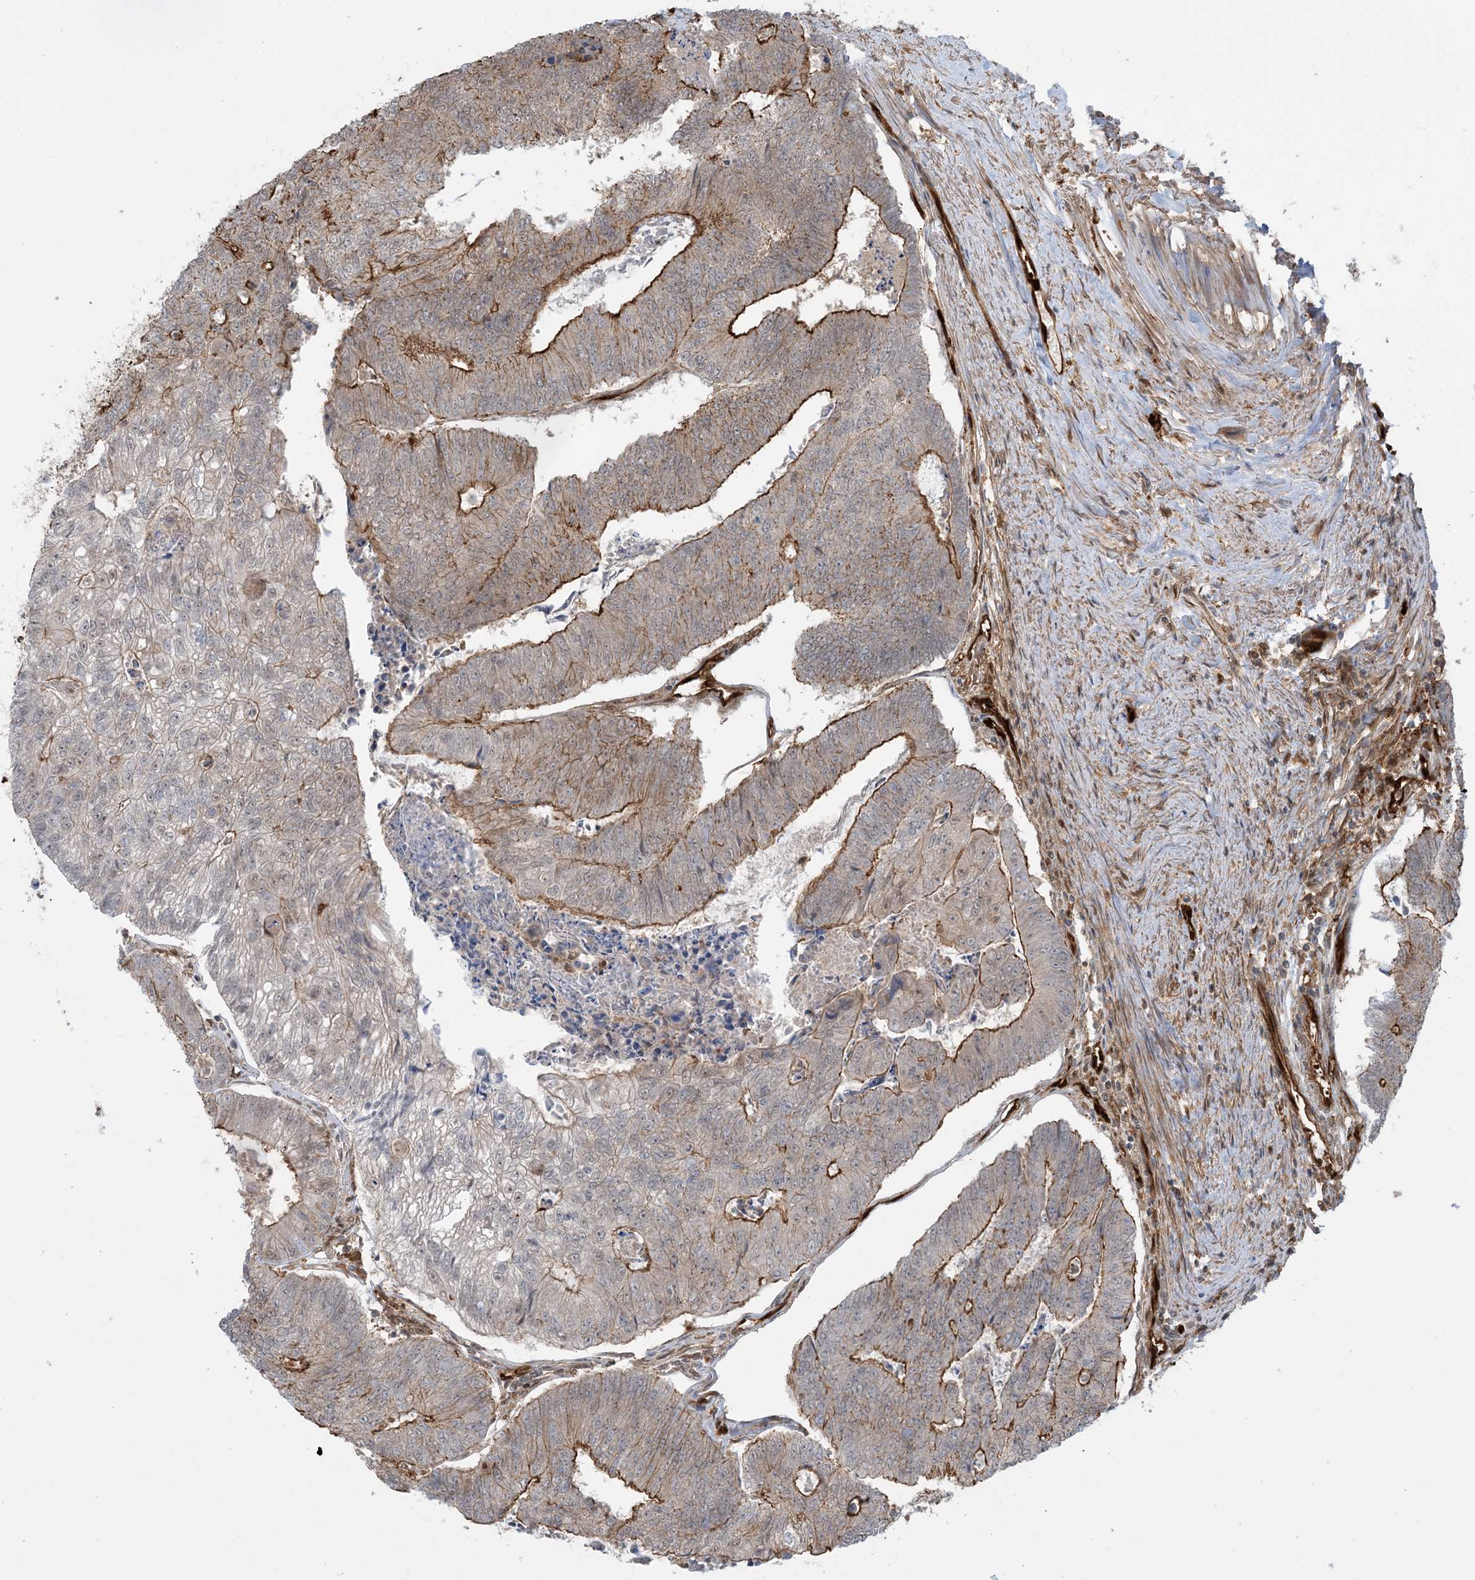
{"staining": {"intensity": "strong", "quantity": "25%-75%", "location": "cytoplasmic/membranous"}, "tissue": "colorectal cancer", "cell_type": "Tumor cells", "image_type": "cancer", "snomed": [{"axis": "morphology", "description": "Adenocarcinoma, NOS"}, {"axis": "topography", "description": "Colon"}], "caption": "There is high levels of strong cytoplasmic/membranous expression in tumor cells of colorectal adenocarcinoma, as demonstrated by immunohistochemical staining (brown color).", "gene": "PPM1F", "patient": {"sex": "female", "age": 67}}